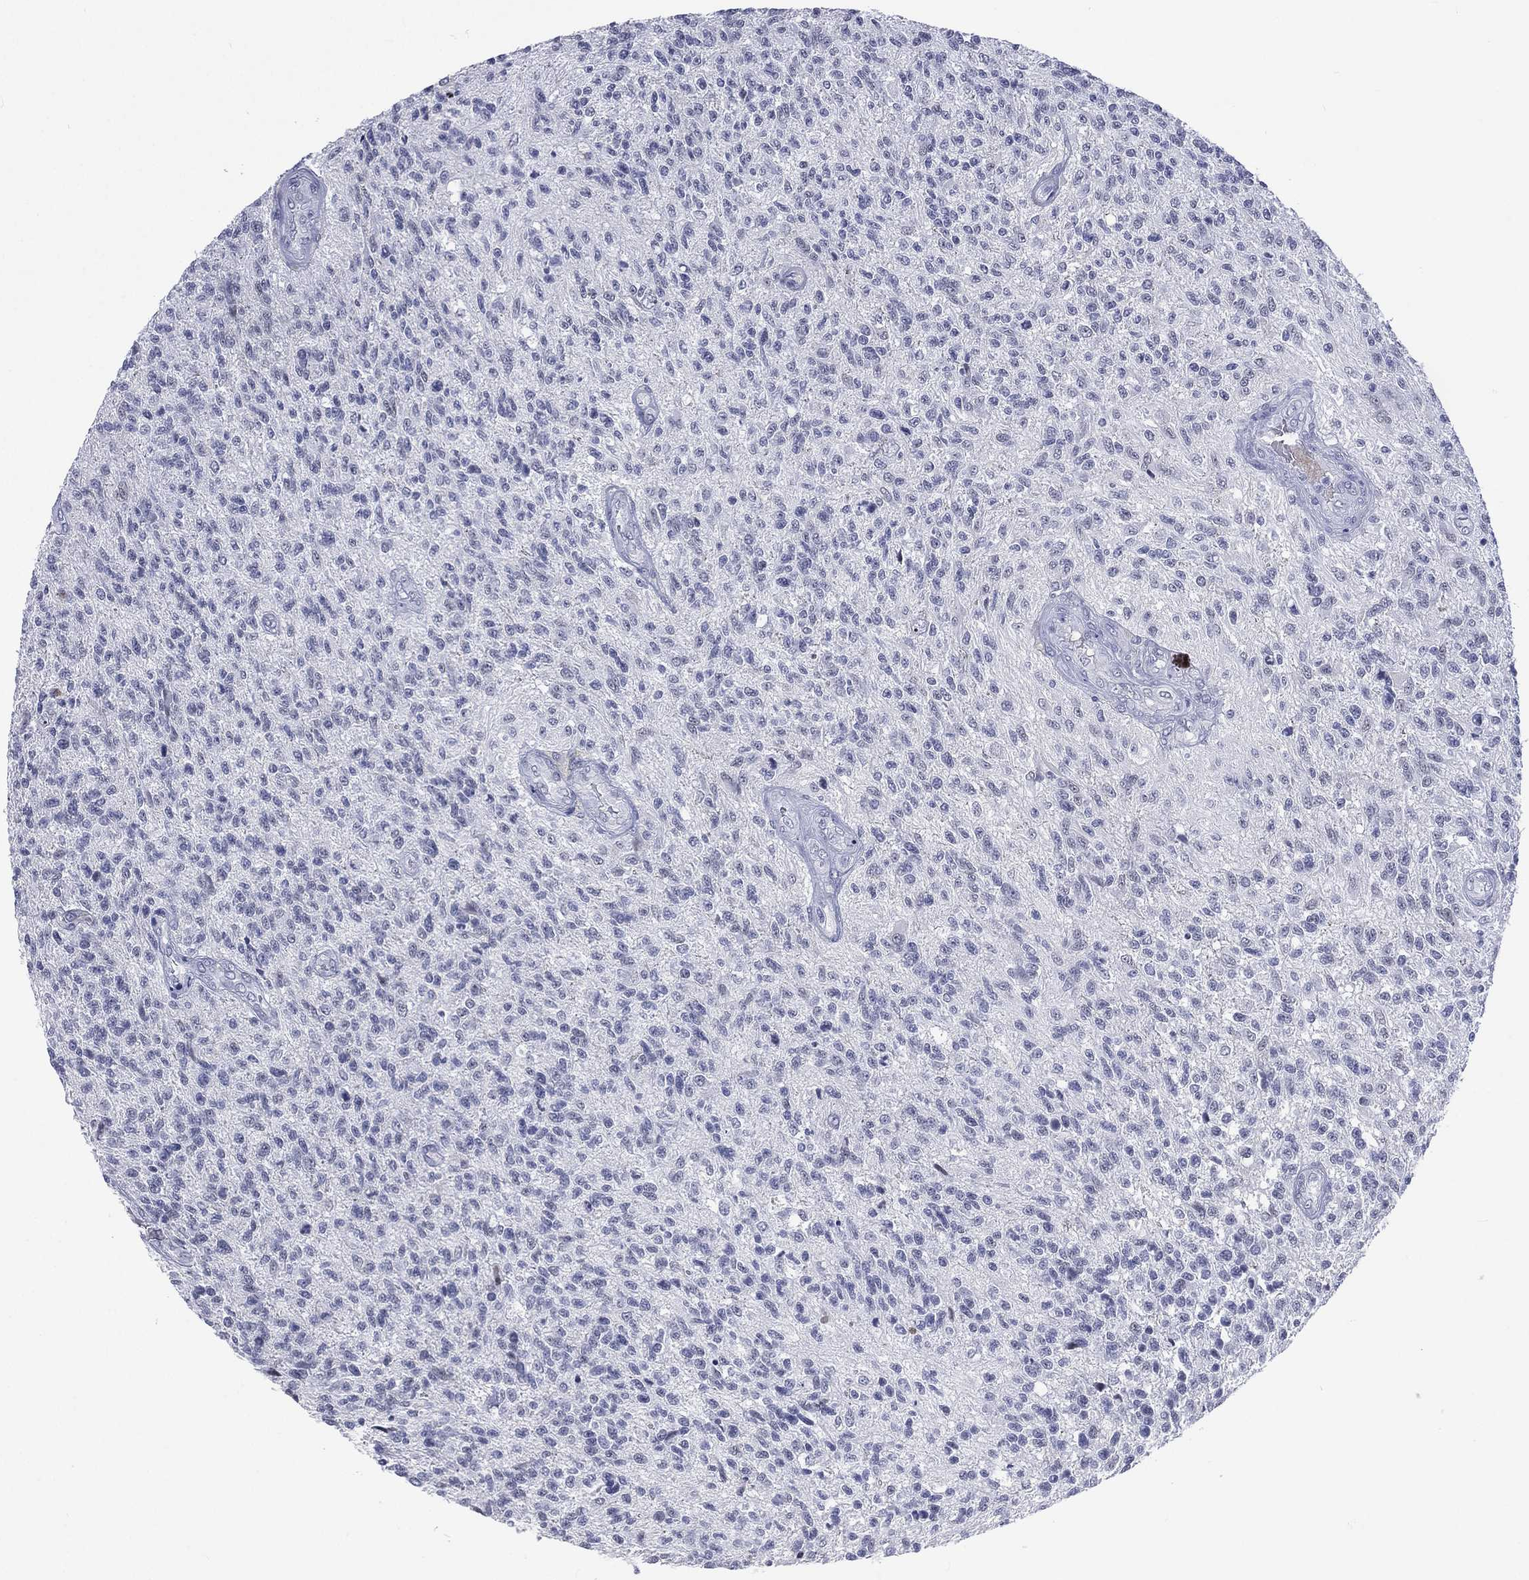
{"staining": {"intensity": "negative", "quantity": "none", "location": "none"}, "tissue": "glioma", "cell_type": "Tumor cells", "image_type": "cancer", "snomed": [{"axis": "morphology", "description": "Glioma, malignant, High grade"}, {"axis": "topography", "description": "Brain"}], "caption": "Immunohistochemistry photomicrograph of neoplastic tissue: human malignant glioma (high-grade) stained with DAB shows no significant protein staining in tumor cells.", "gene": "SSX1", "patient": {"sex": "male", "age": 56}}